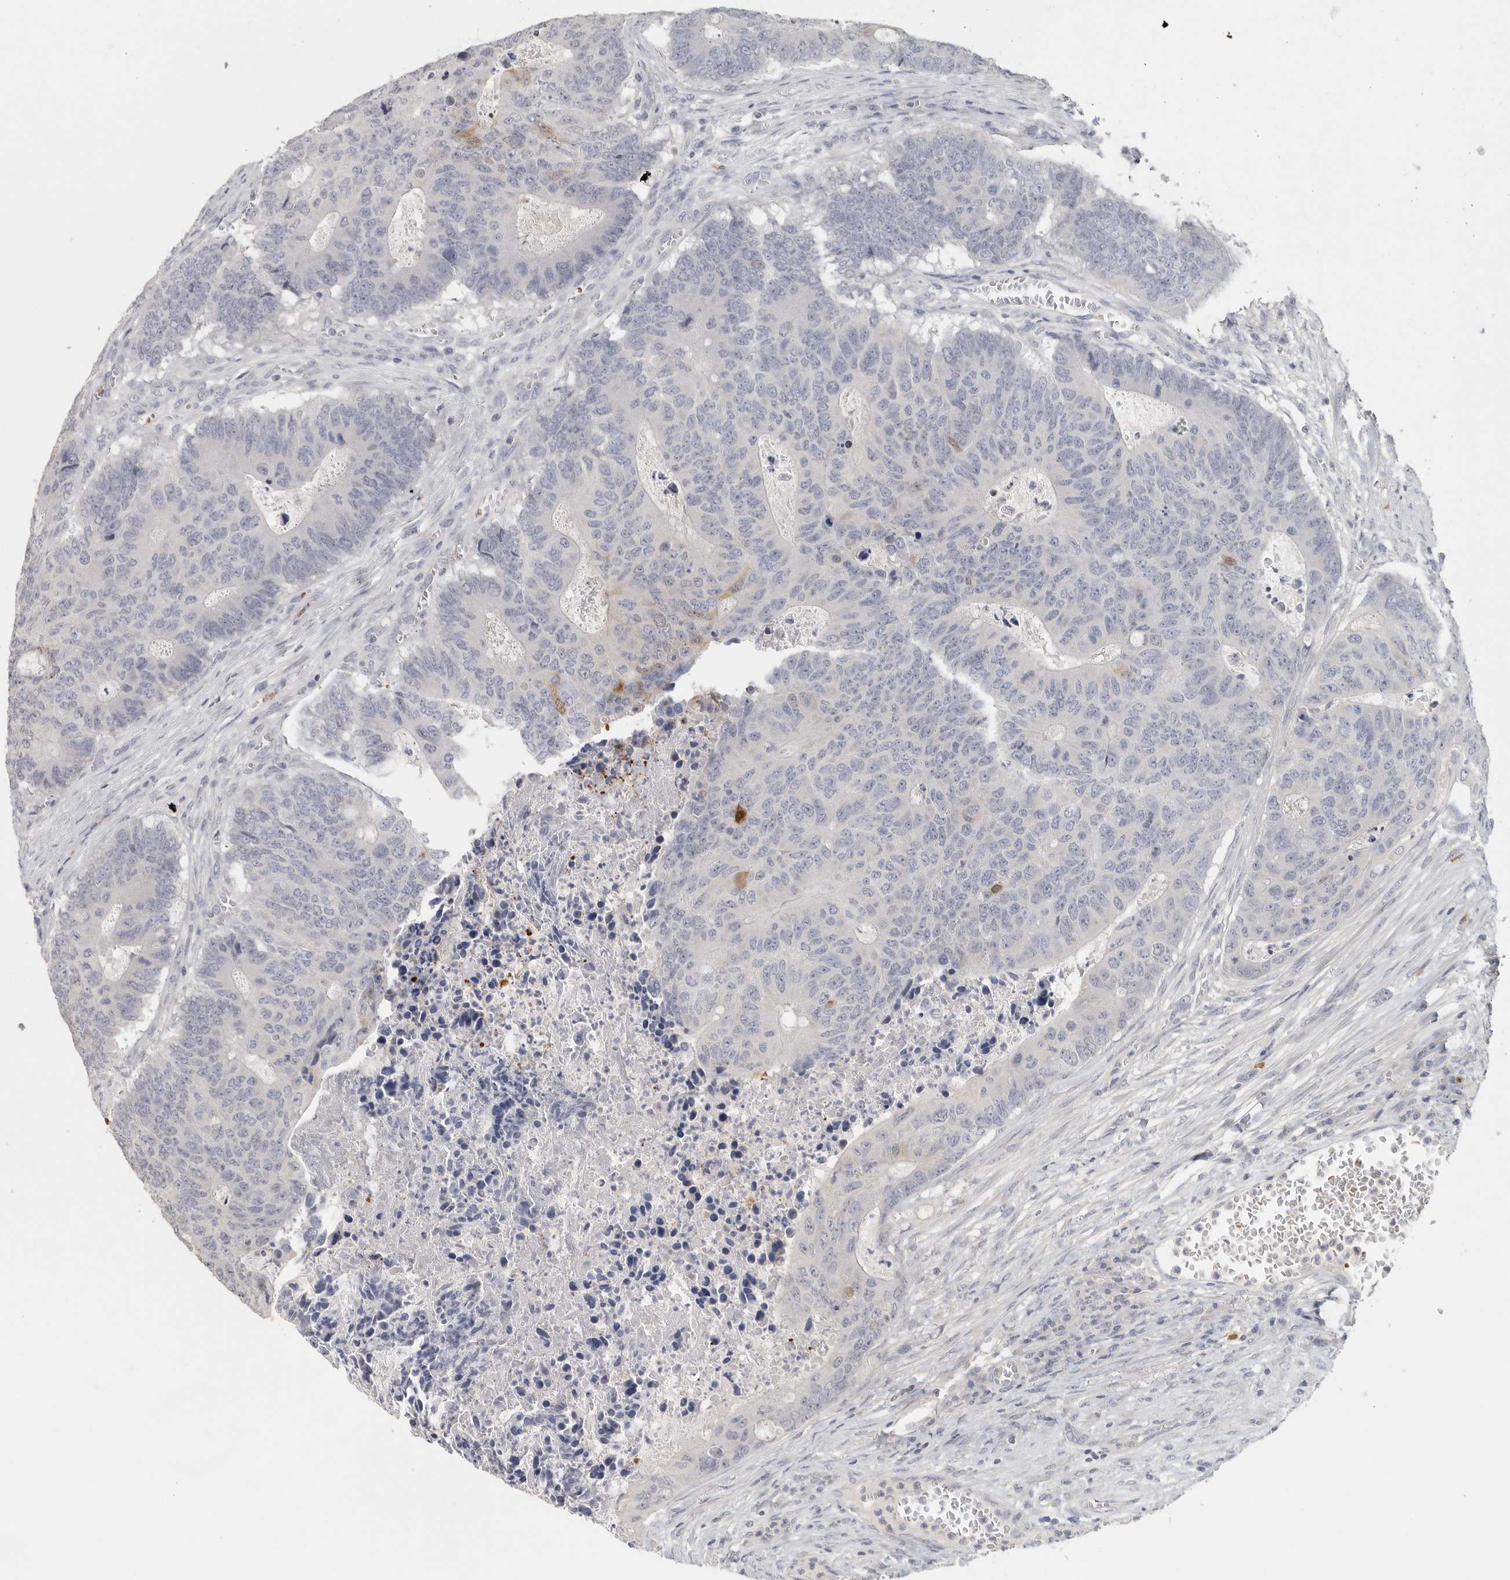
{"staining": {"intensity": "negative", "quantity": "none", "location": "none"}, "tissue": "colorectal cancer", "cell_type": "Tumor cells", "image_type": "cancer", "snomed": [{"axis": "morphology", "description": "Adenocarcinoma, NOS"}, {"axis": "topography", "description": "Colon"}], "caption": "IHC micrograph of neoplastic tissue: adenocarcinoma (colorectal) stained with DAB exhibits no significant protein staining in tumor cells.", "gene": "DNAJC11", "patient": {"sex": "male", "age": 87}}